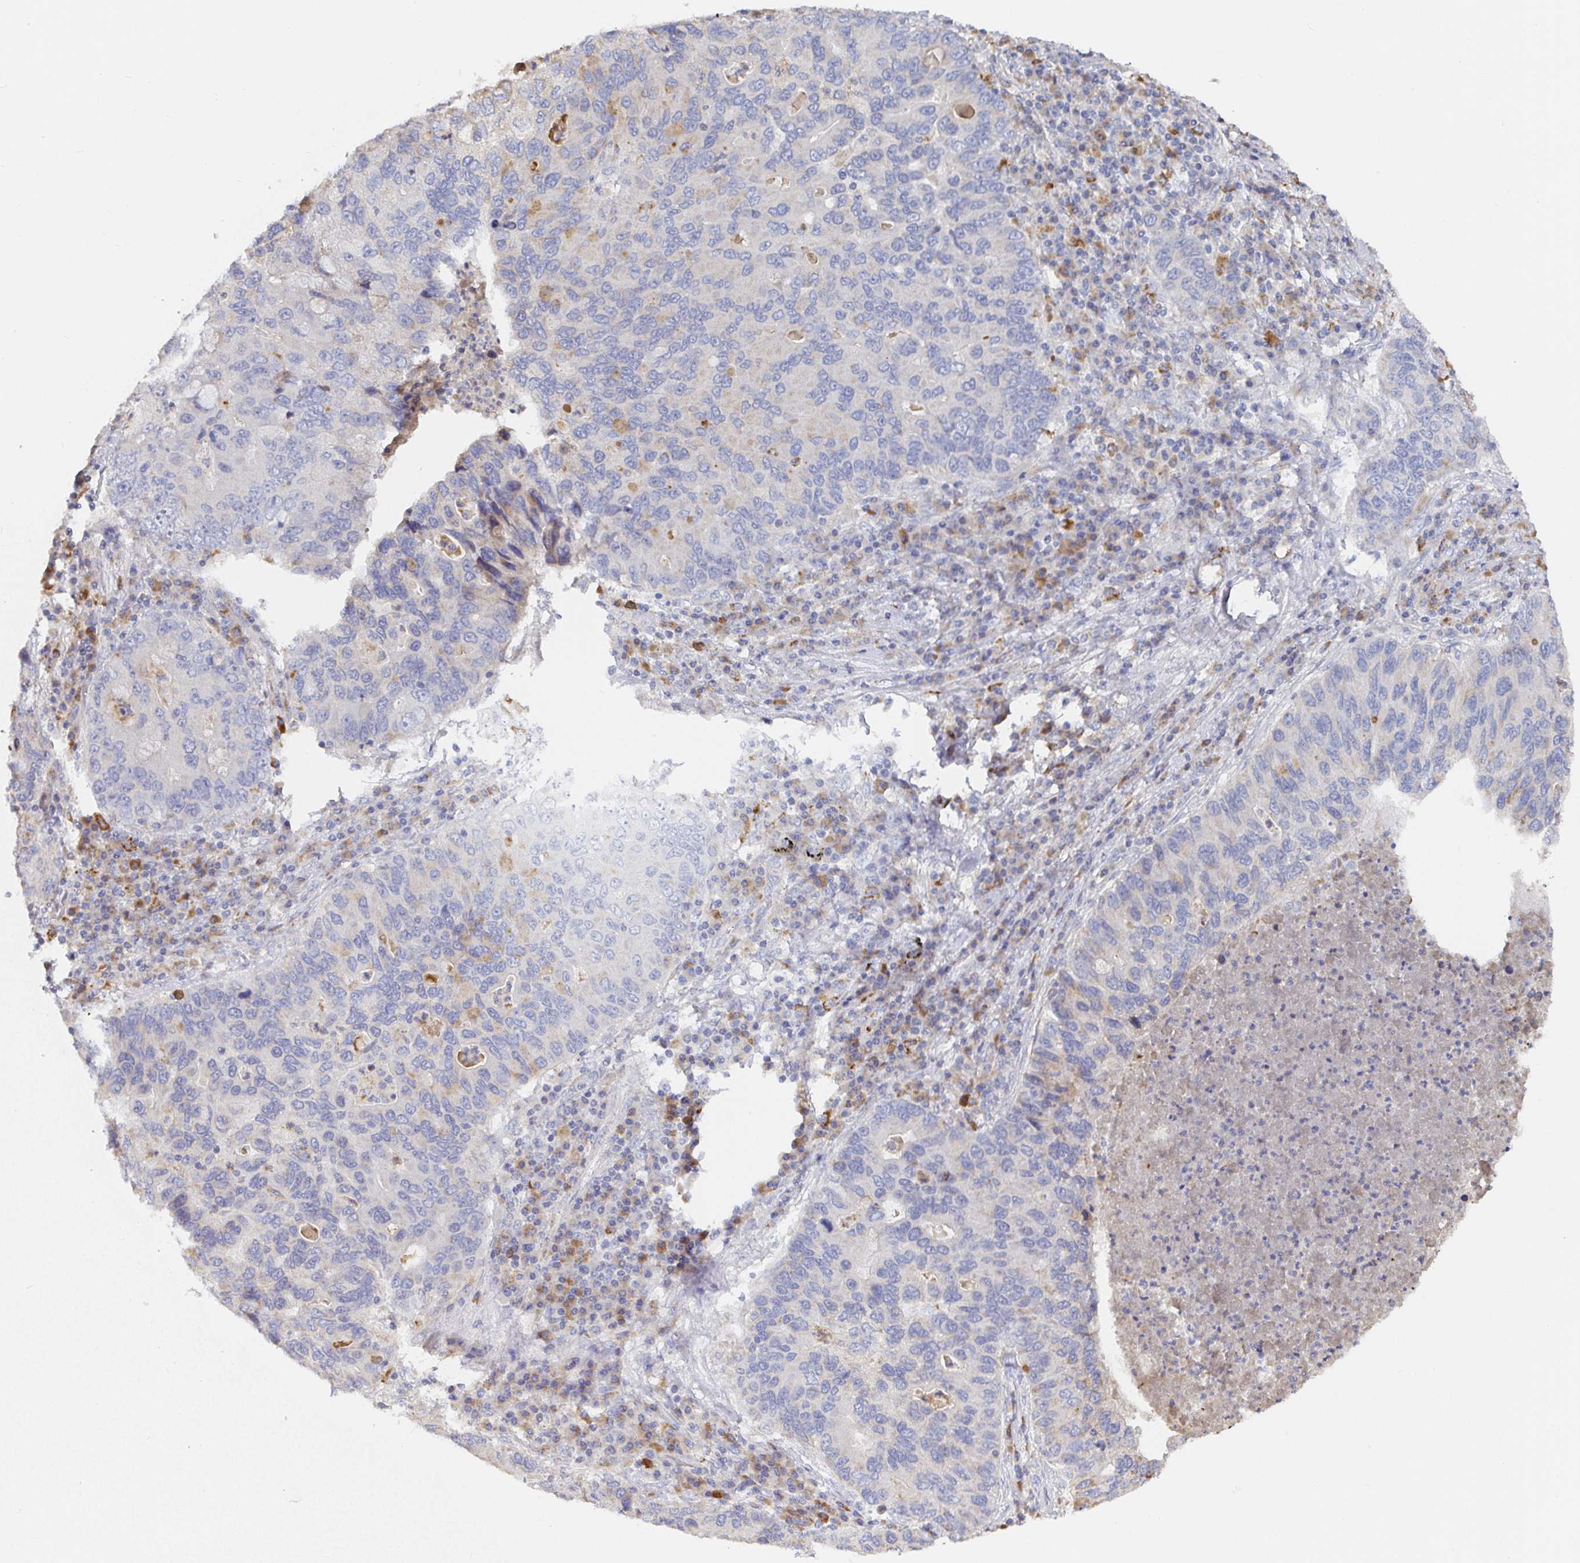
{"staining": {"intensity": "negative", "quantity": "none", "location": "none"}, "tissue": "lung cancer", "cell_type": "Tumor cells", "image_type": "cancer", "snomed": [{"axis": "morphology", "description": "Adenocarcinoma, NOS"}, {"axis": "morphology", "description": "Adenocarcinoma, metastatic, NOS"}, {"axis": "topography", "description": "Lymph node"}, {"axis": "topography", "description": "Lung"}], "caption": "Human metastatic adenocarcinoma (lung) stained for a protein using immunohistochemistry shows no positivity in tumor cells.", "gene": "IRAK2", "patient": {"sex": "female", "age": 54}}